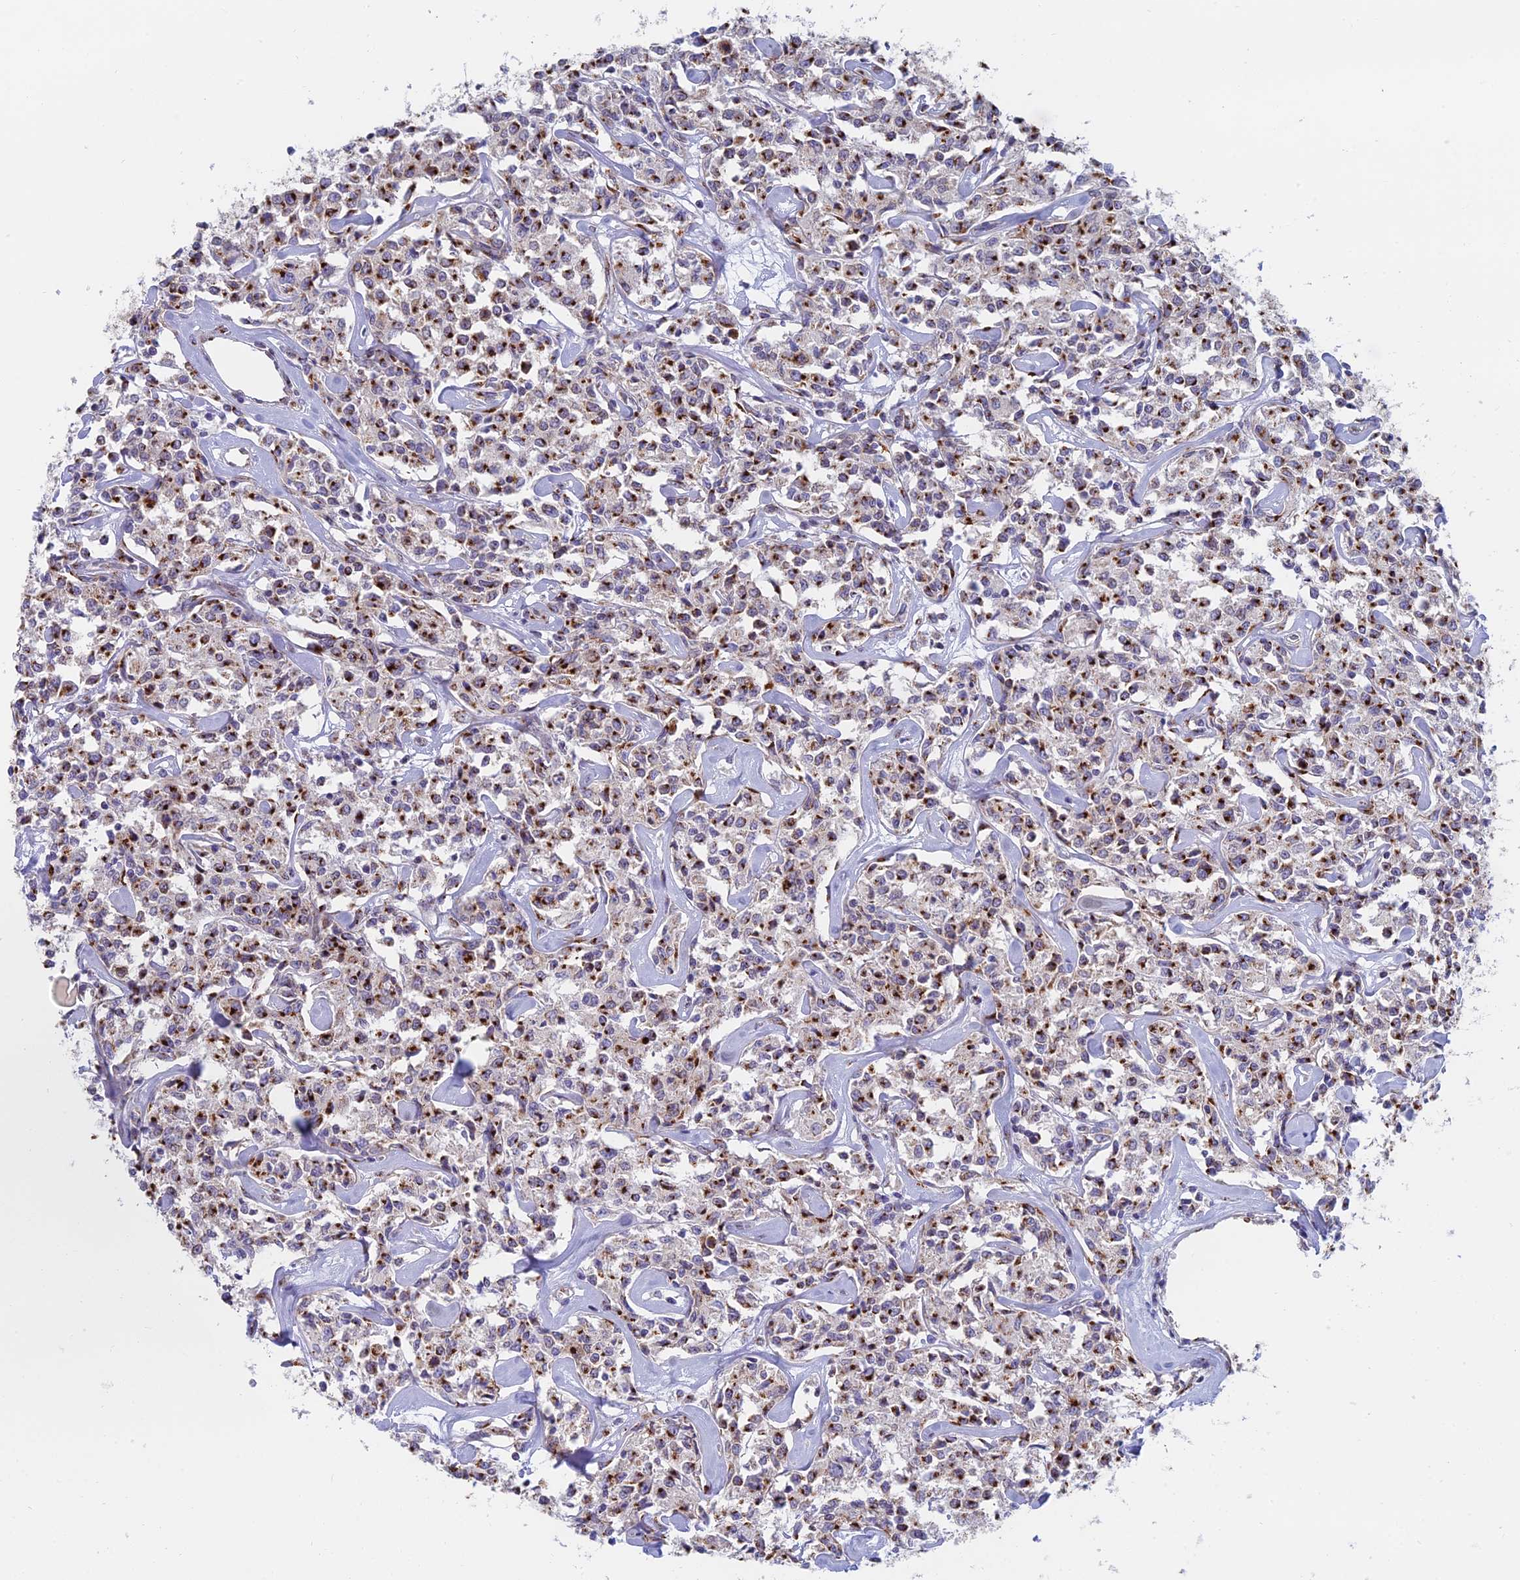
{"staining": {"intensity": "strong", "quantity": ">75%", "location": "cytoplasmic/membranous"}, "tissue": "lymphoma", "cell_type": "Tumor cells", "image_type": "cancer", "snomed": [{"axis": "morphology", "description": "Malignant lymphoma, non-Hodgkin's type, Low grade"}, {"axis": "topography", "description": "Small intestine"}], "caption": "Immunohistochemical staining of human lymphoma demonstrates high levels of strong cytoplasmic/membranous expression in approximately >75% of tumor cells. The staining was performed using DAB, with brown indicating positive protein expression. Nuclei are stained blue with hematoxylin.", "gene": "HS2ST1", "patient": {"sex": "female", "age": 59}}